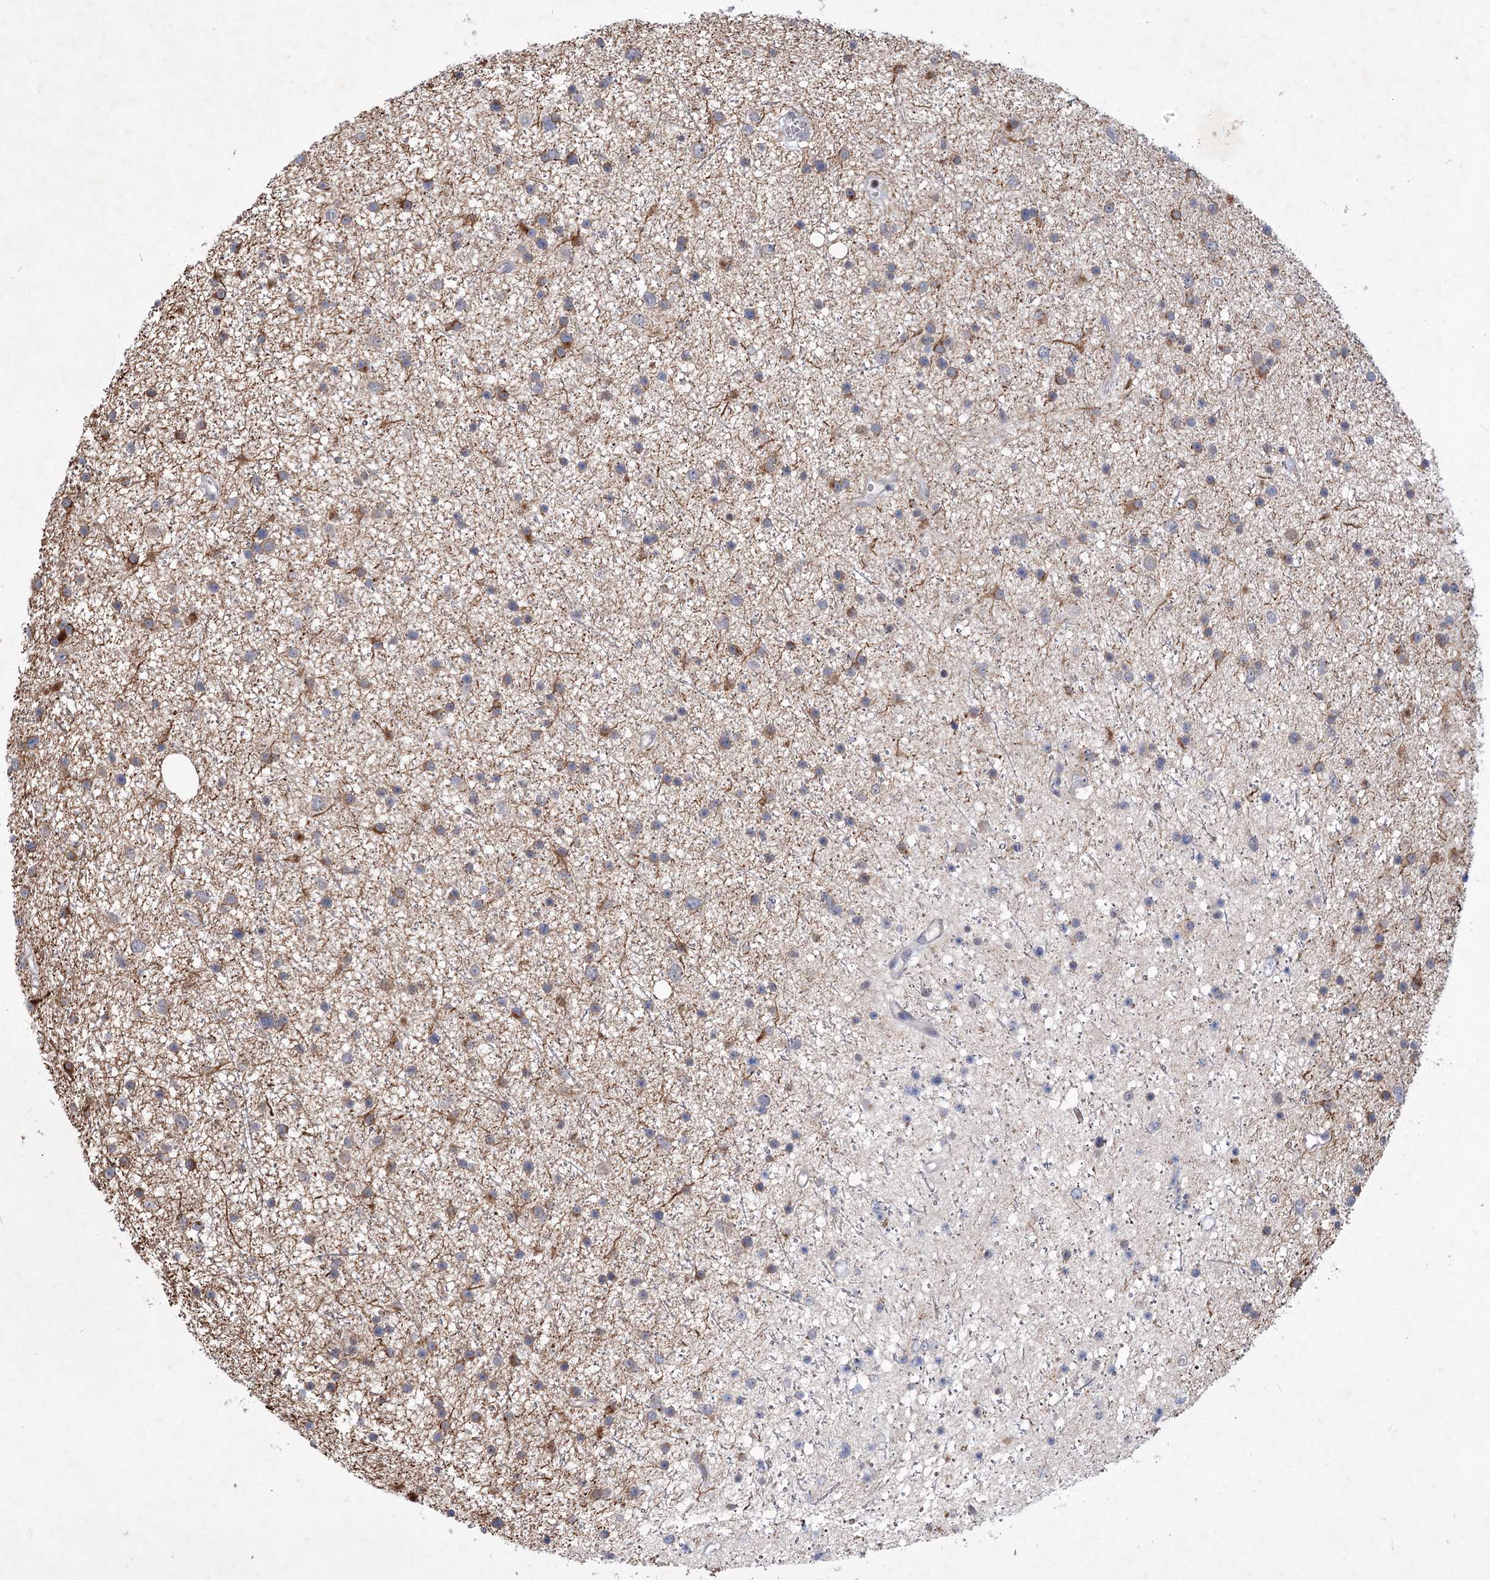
{"staining": {"intensity": "negative", "quantity": "none", "location": "none"}, "tissue": "glioma", "cell_type": "Tumor cells", "image_type": "cancer", "snomed": [{"axis": "morphology", "description": "Glioma, malignant, Low grade"}, {"axis": "topography", "description": "Cerebral cortex"}], "caption": "Tumor cells show no significant staining in malignant glioma (low-grade).", "gene": "GCNT4", "patient": {"sex": "female", "age": 39}}